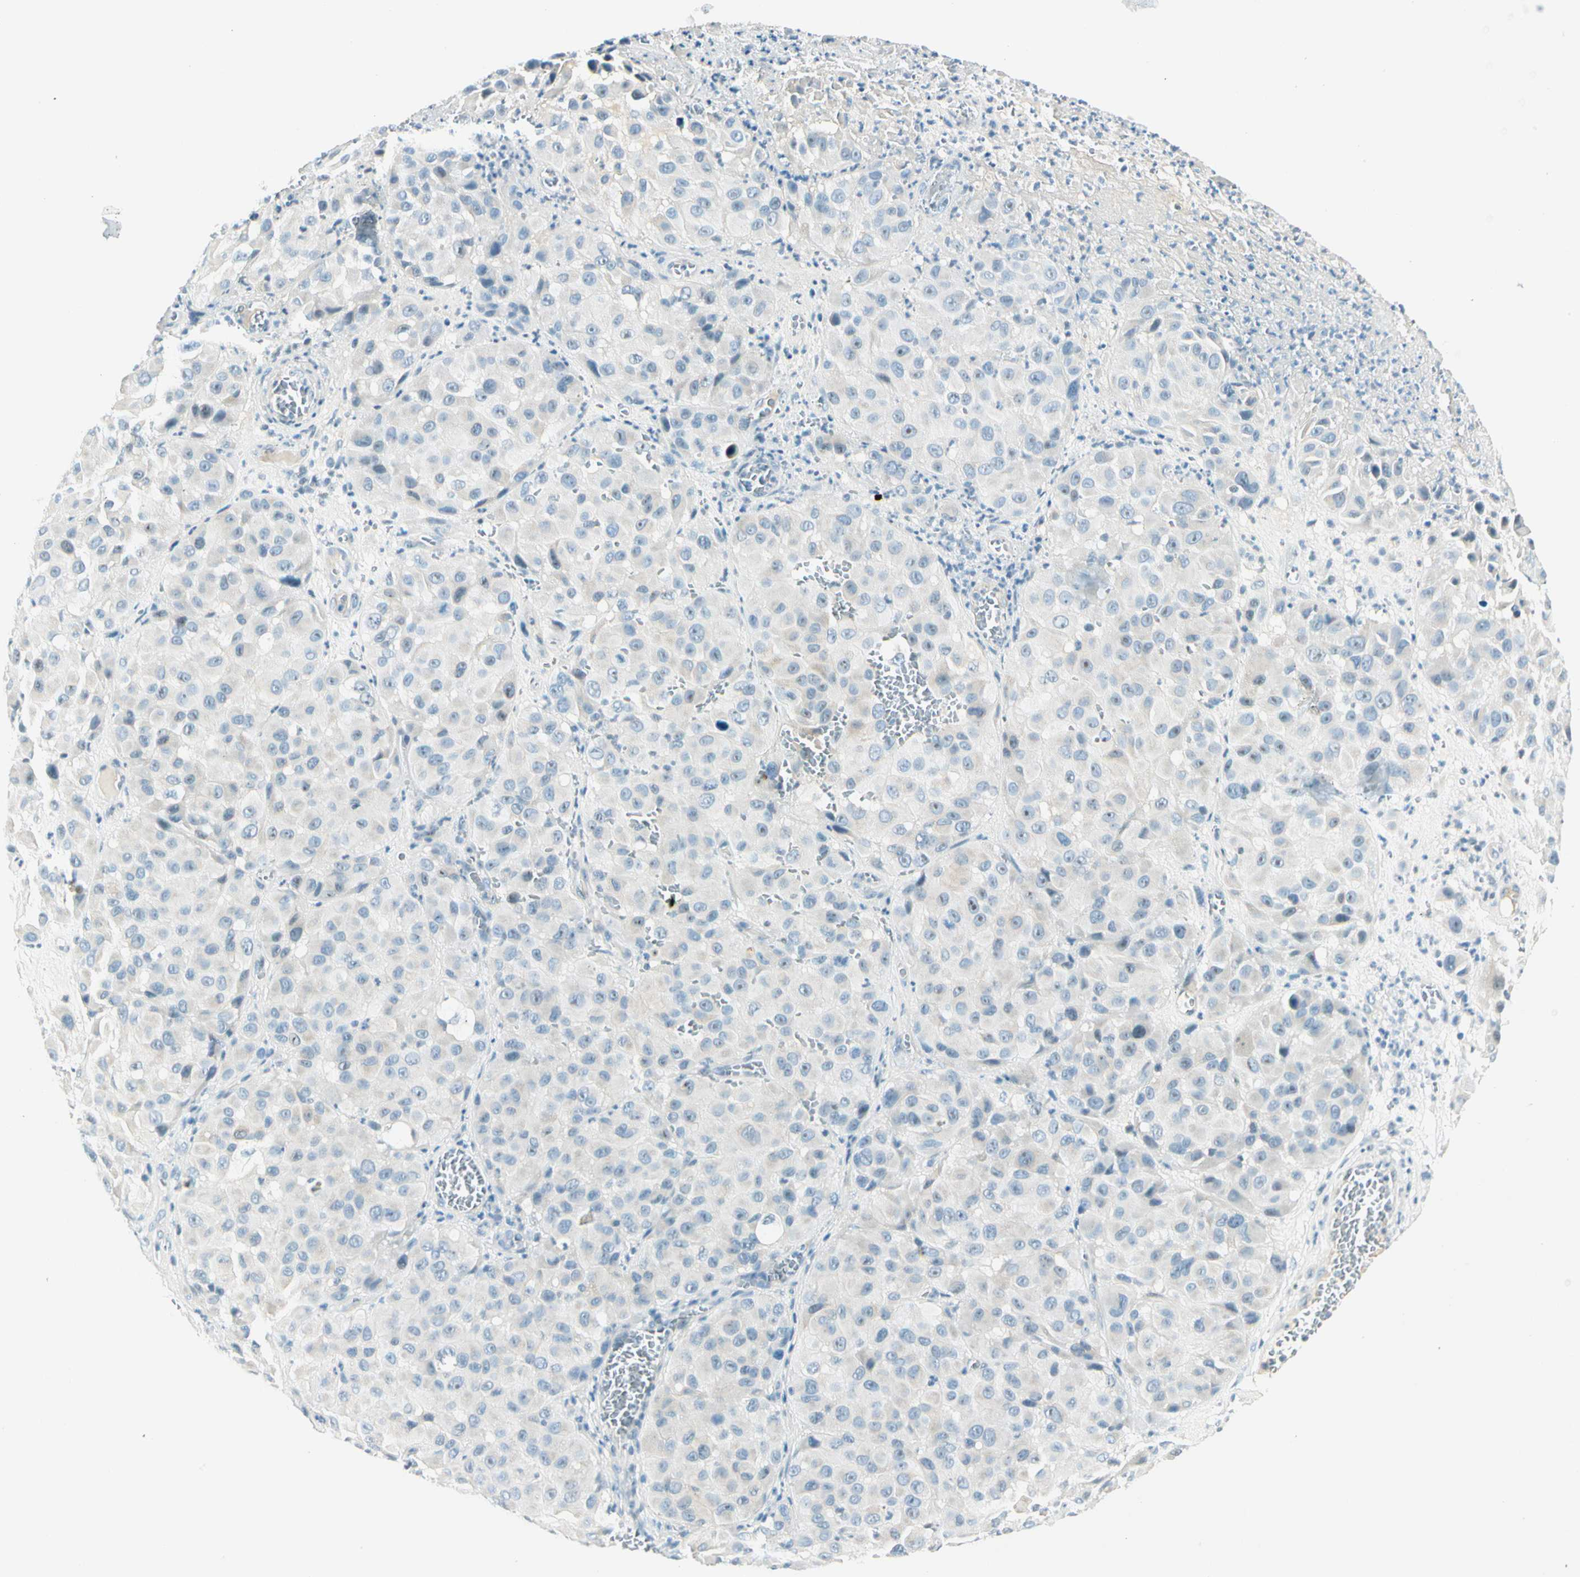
{"staining": {"intensity": "negative", "quantity": "none", "location": "none"}, "tissue": "melanoma", "cell_type": "Tumor cells", "image_type": "cancer", "snomed": [{"axis": "morphology", "description": "Malignant melanoma, NOS"}, {"axis": "topography", "description": "Skin"}], "caption": "There is no significant positivity in tumor cells of malignant melanoma.", "gene": "ZSCAN1", "patient": {"sex": "female", "age": 21}}